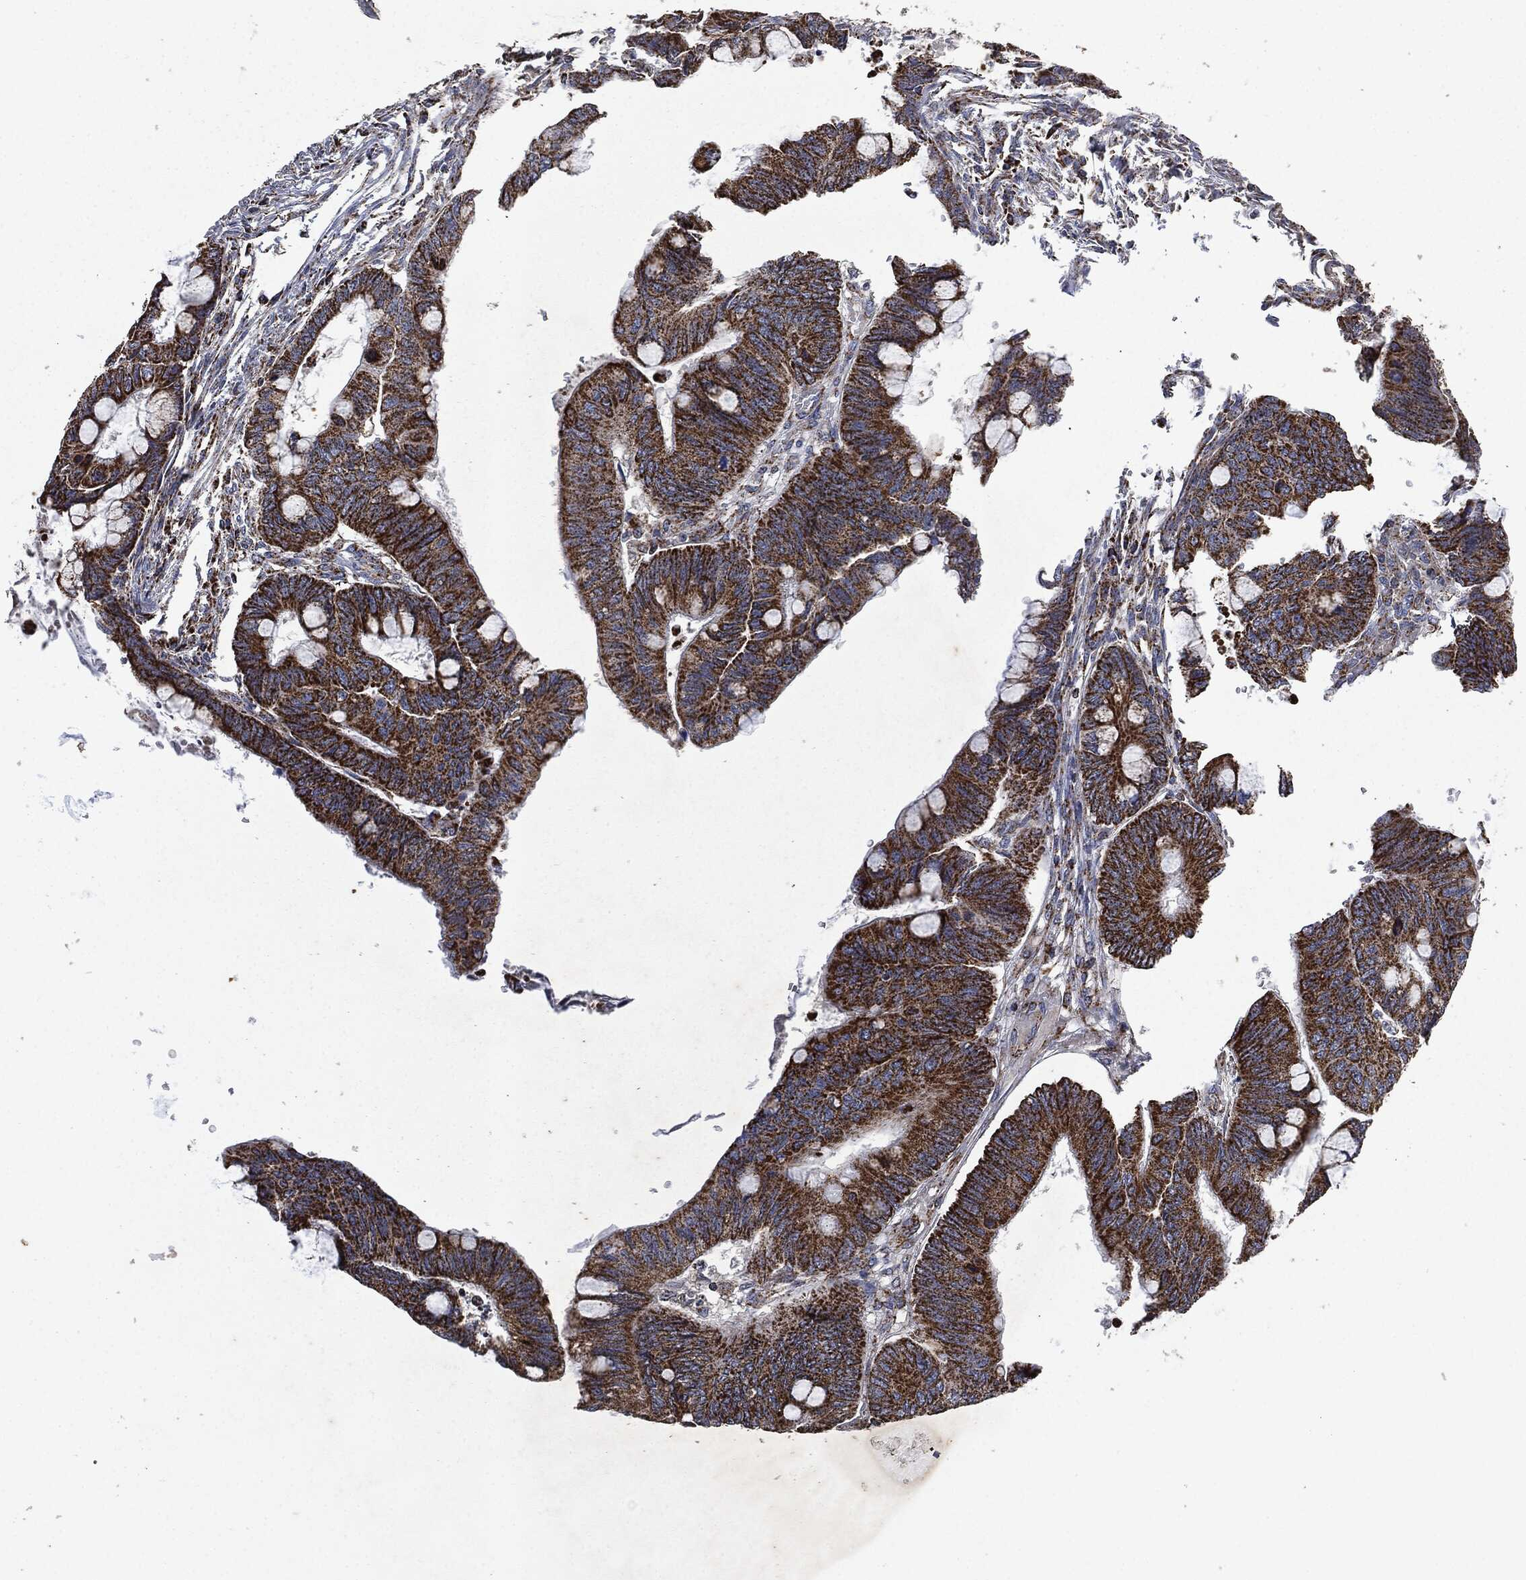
{"staining": {"intensity": "strong", "quantity": ">75%", "location": "cytoplasmic/membranous"}, "tissue": "colorectal cancer", "cell_type": "Tumor cells", "image_type": "cancer", "snomed": [{"axis": "morphology", "description": "Normal tissue, NOS"}, {"axis": "morphology", "description": "Adenocarcinoma, NOS"}, {"axis": "topography", "description": "Rectum"}, {"axis": "topography", "description": "Peripheral nerve tissue"}], "caption": "This is an image of immunohistochemistry staining of colorectal cancer (adenocarcinoma), which shows strong positivity in the cytoplasmic/membranous of tumor cells.", "gene": "RYK", "patient": {"sex": "male", "age": 92}}